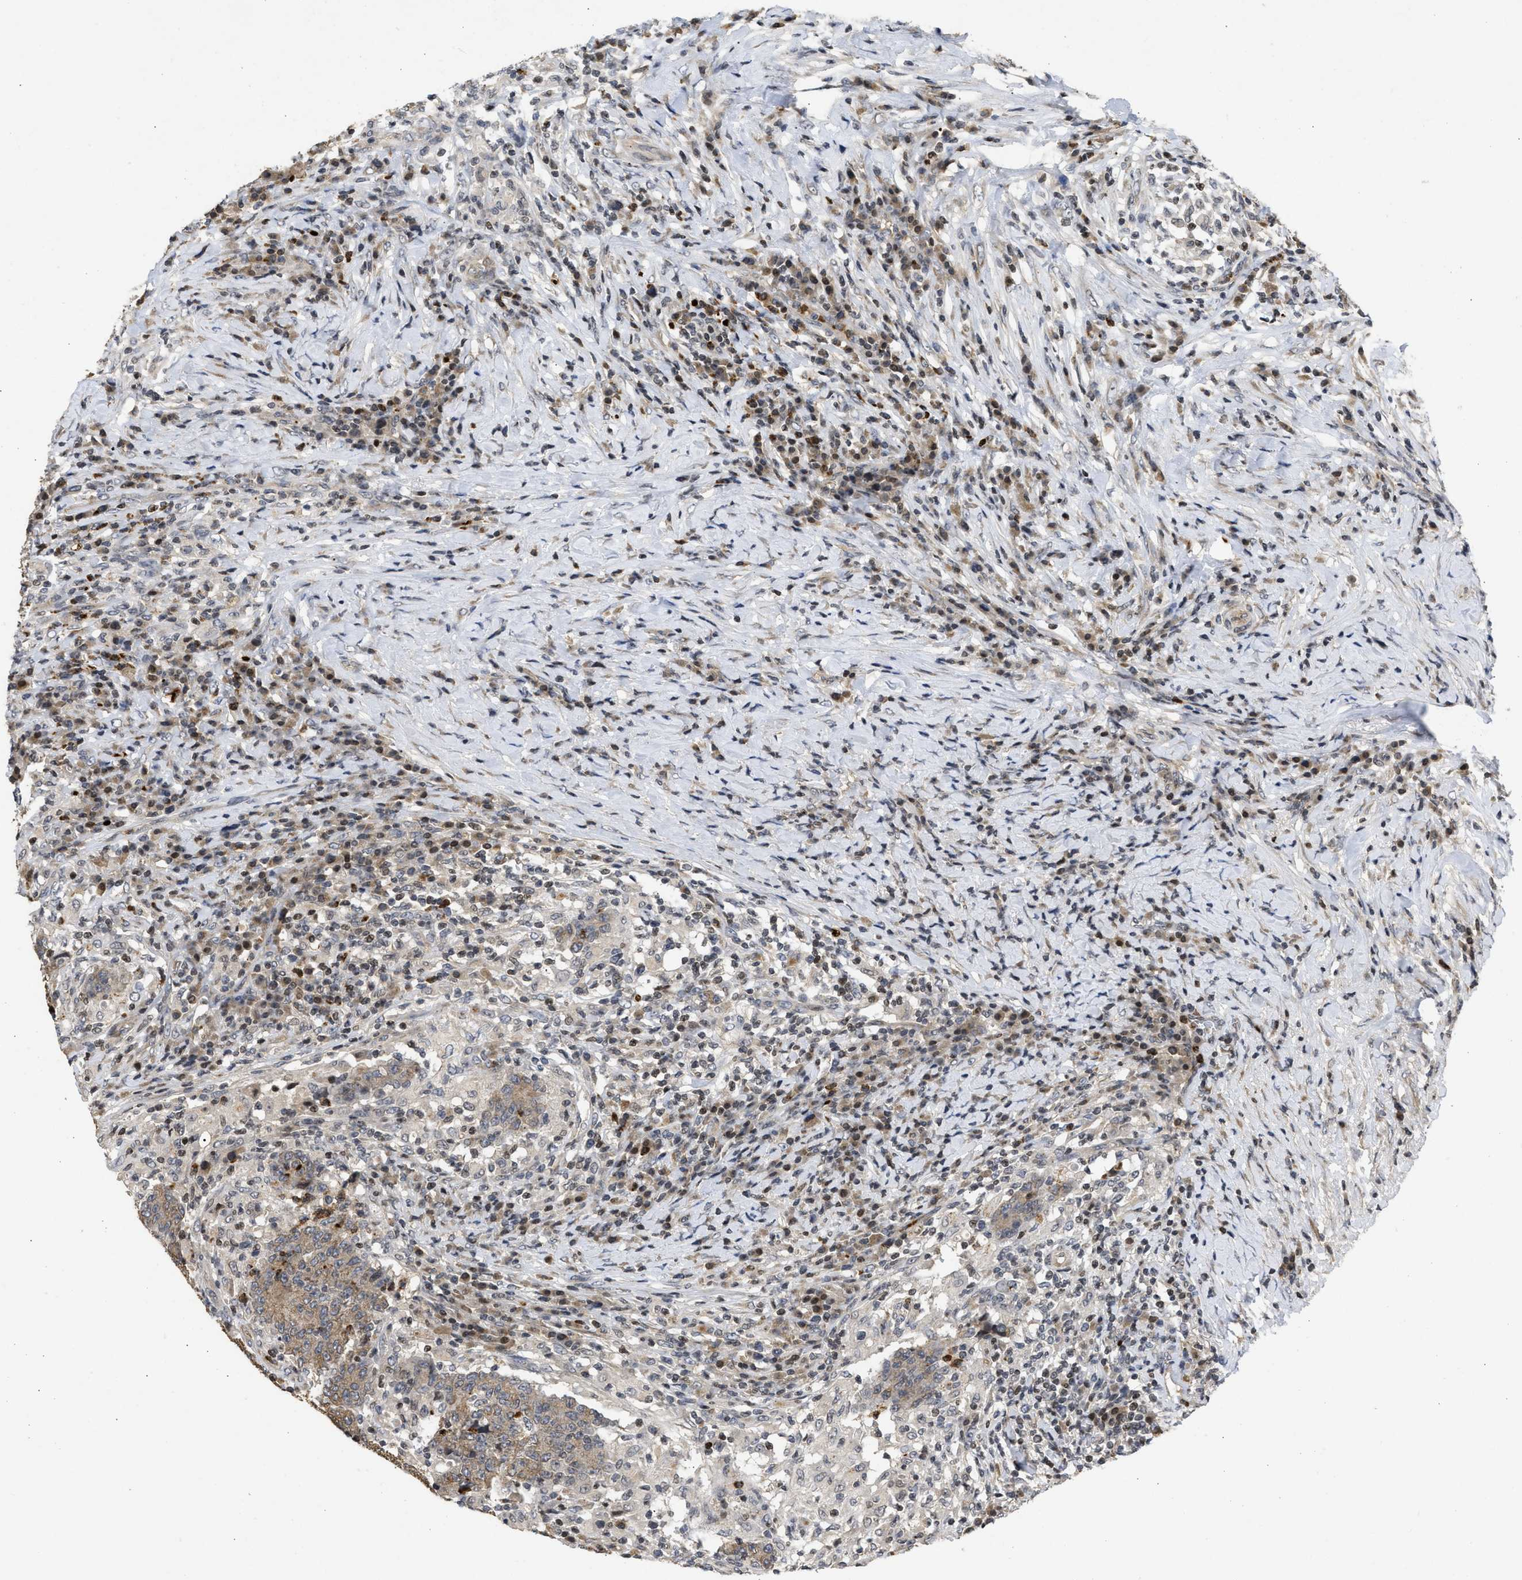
{"staining": {"intensity": "moderate", "quantity": ">75%", "location": "cytoplasmic/membranous"}, "tissue": "colorectal cancer", "cell_type": "Tumor cells", "image_type": "cancer", "snomed": [{"axis": "morphology", "description": "Normal tissue, NOS"}, {"axis": "morphology", "description": "Adenocarcinoma, NOS"}, {"axis": "topography", "description": "Colon"}], "caption": "DAB immunohistochemical staining of colorectal cancer (adenocarcinoma) displays moderate cytoplasmic/membranous protein expression in about >75% of tumor cells. Nuclei are stained in blue.", "gene": "ENSG00000142539", "patient": {"sex": "female", "age": 75}}